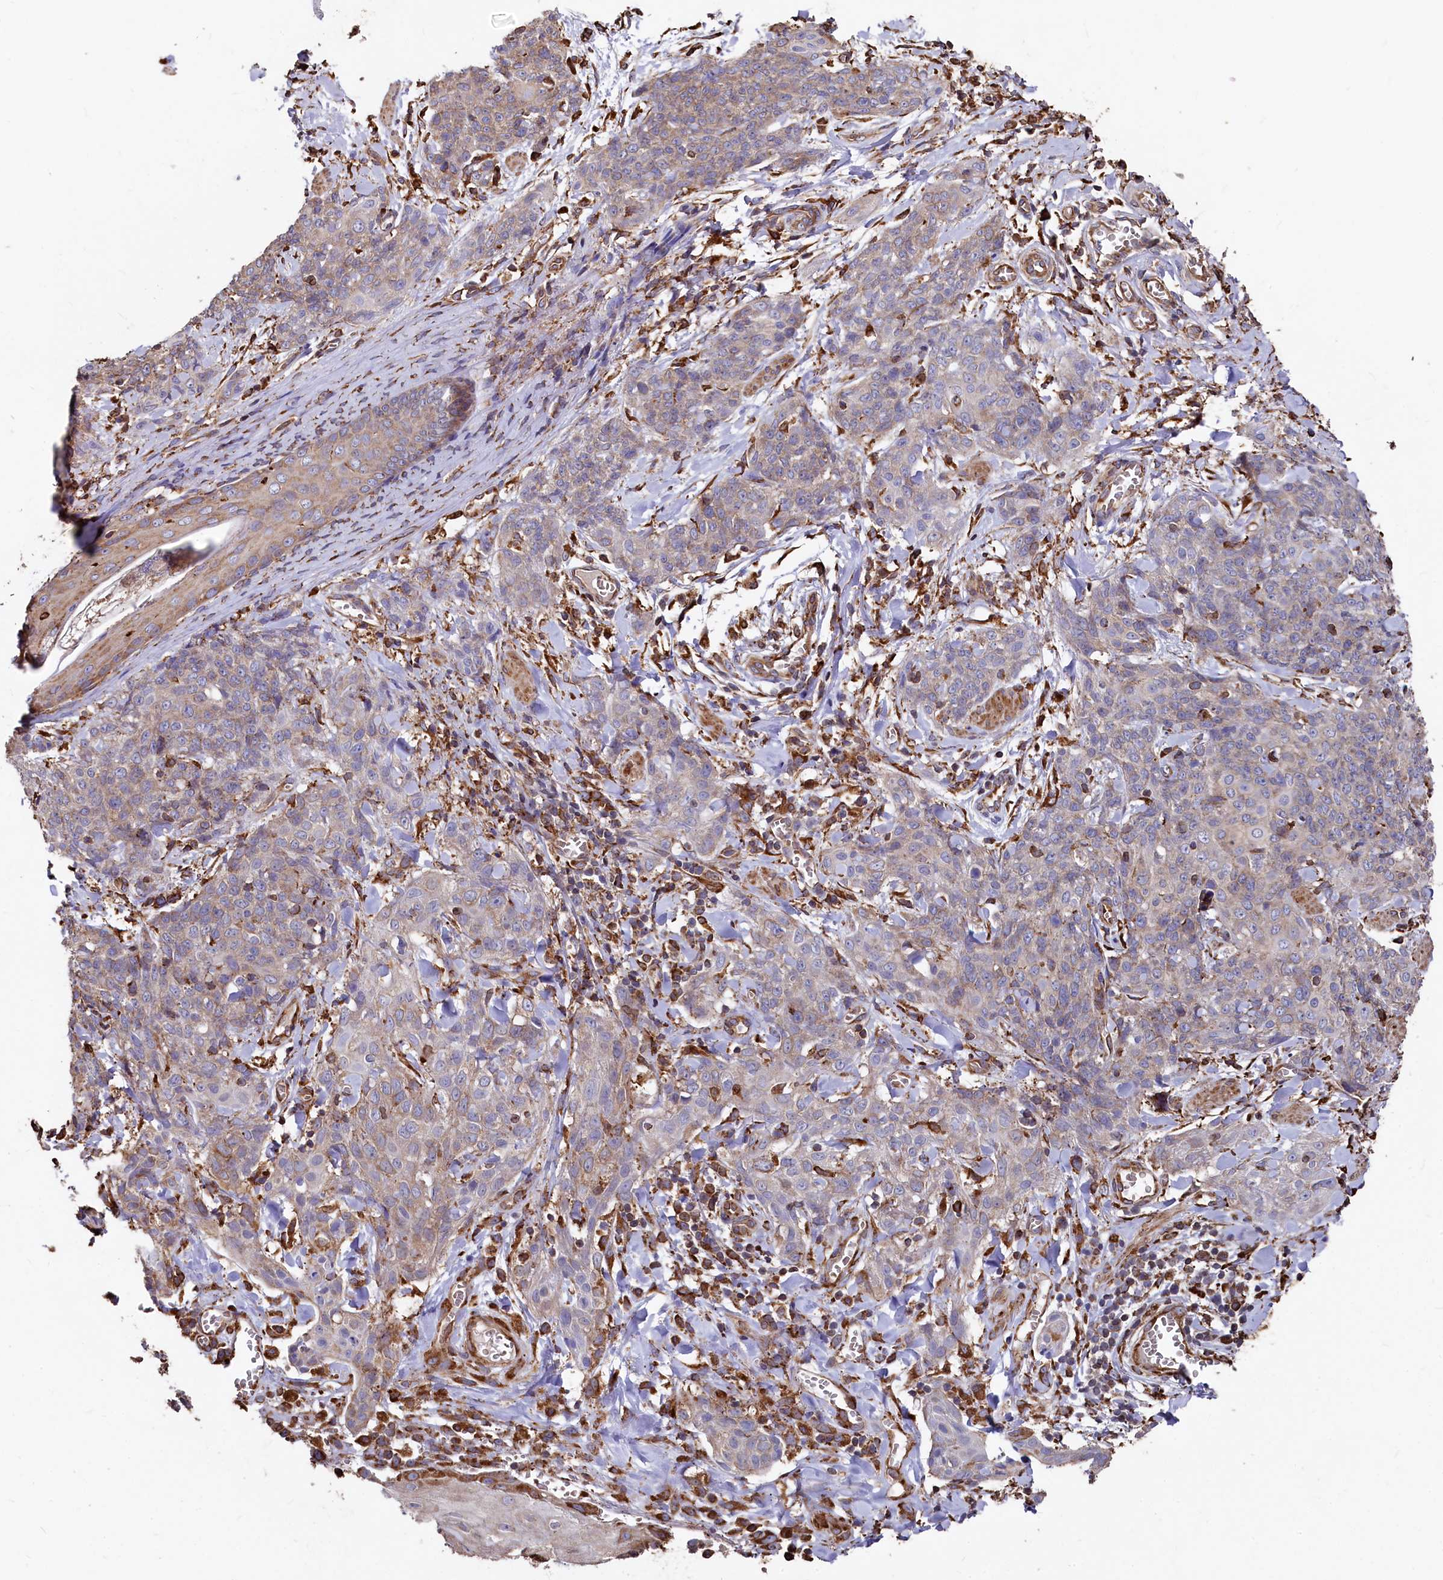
{"staining": {"intensity": "weak", "quantity": "<25%", "location": "cytoplasmic/membranous"}, "tissue": "skin cancer", "cell_type": "Tumor cells", "image_type": "cancer", "snomed": [{"axis": "morphology", "description": "Squamous cell carcinoma, NOS"}, {"axis": "topography", "description": "Skin"}, {"axis": "topography", "description": "Vulva"}], "caption": "Tumor cells show no significant expression in skin squamous cell carcinoma.", "gene": "NEURL1B", "patient": {"sex": "female", "age": 85}}